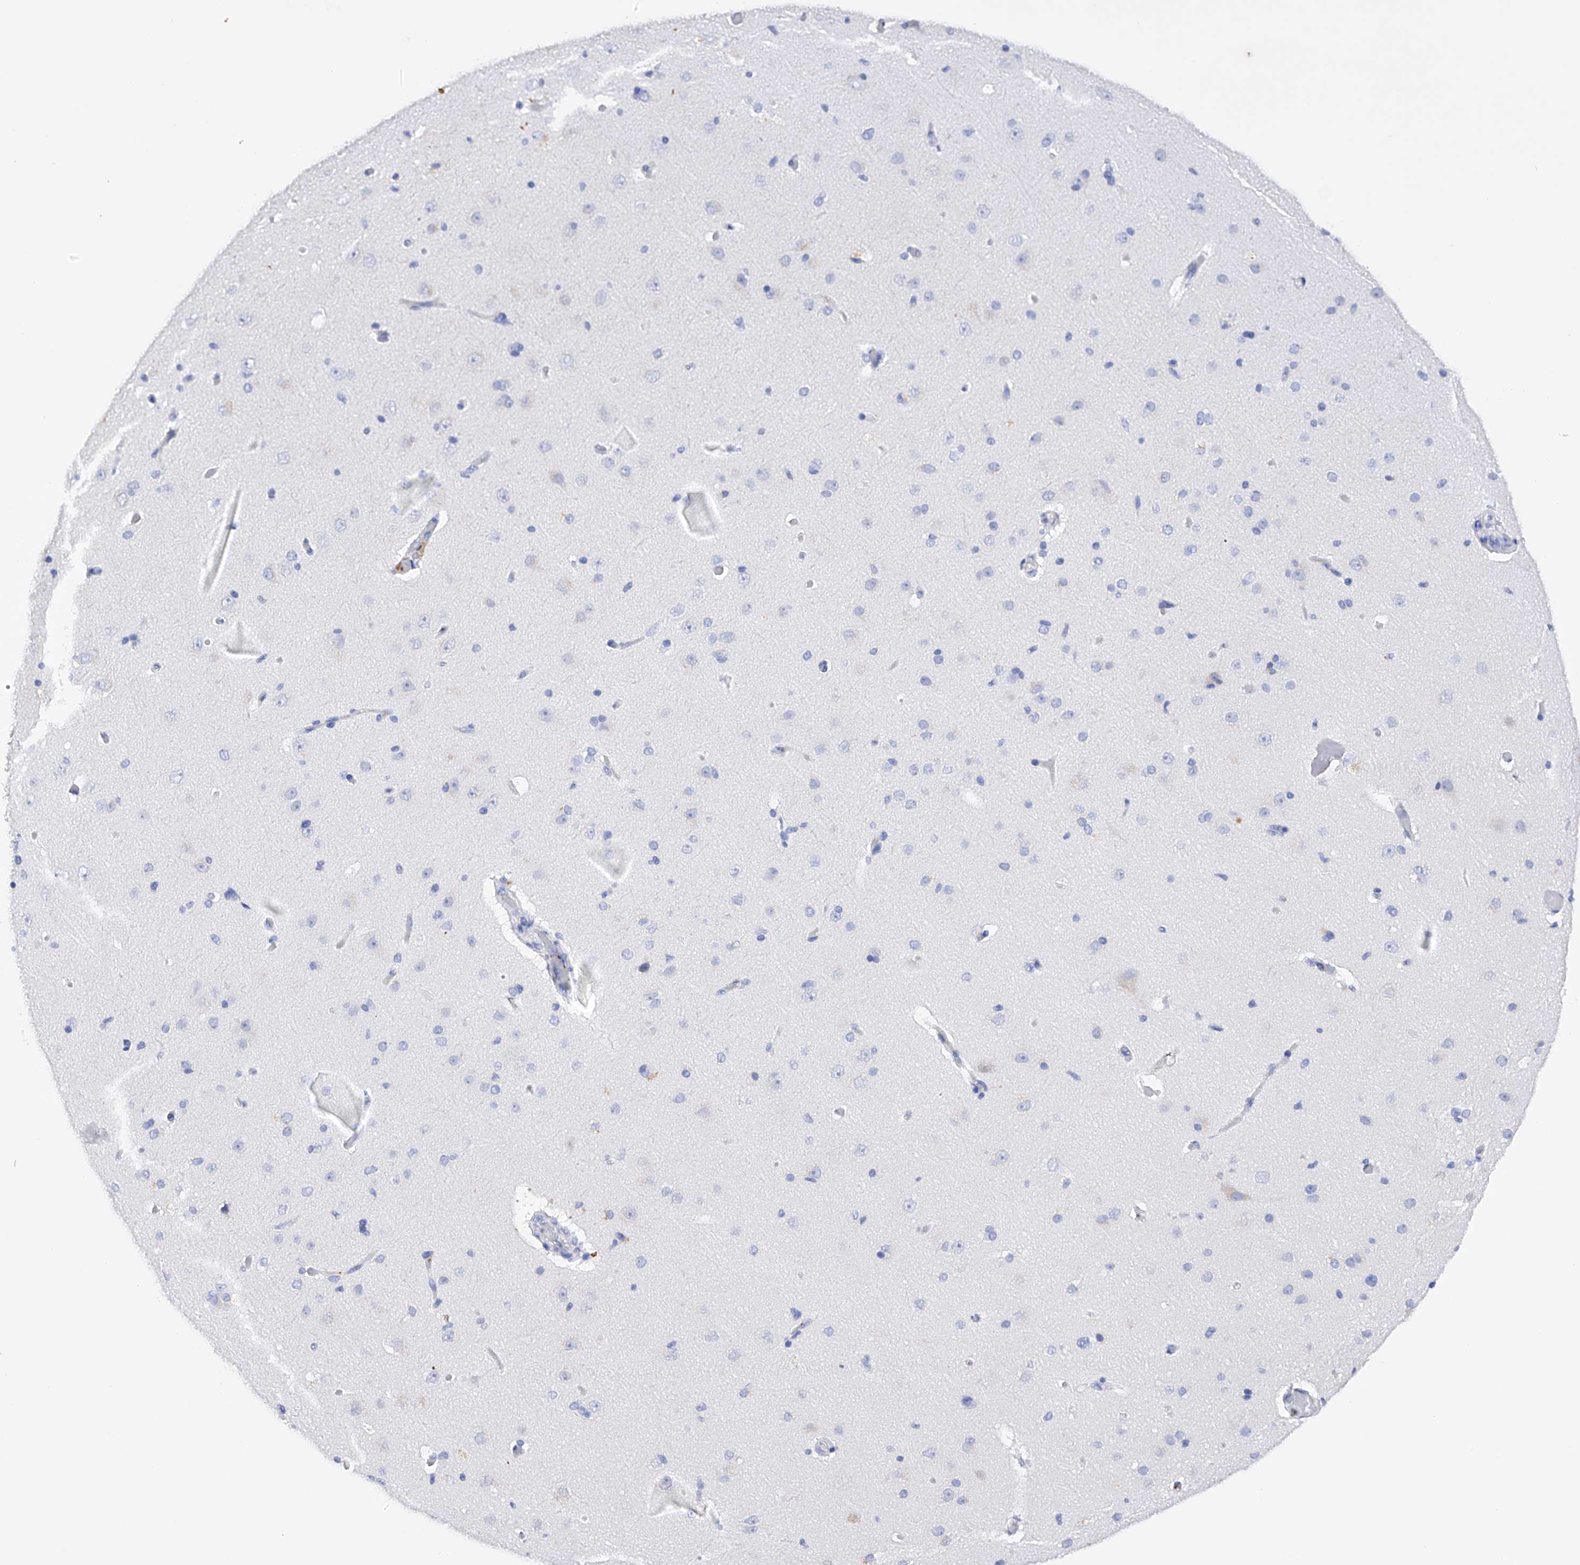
{"staining": {"intensity": "negative", "quantity": "none", "location": "none"}, "tissue": "cerebral cortex", "cell_type": "Endothelial cells", "image_type": "normal", "snomed": [{"axis": "morphology", "description": "Normal tissue, NOS"}, {"axis": "topography", "description": "Cerebral cortex"}], "caption": "This is an immunohistochemistry (IHC) micrograph of unremarkable human cerebral cortex. There is no expression in endothelial cells.", "gene": "PDIA5", "patient": {"sex": "male", "age": 34}}